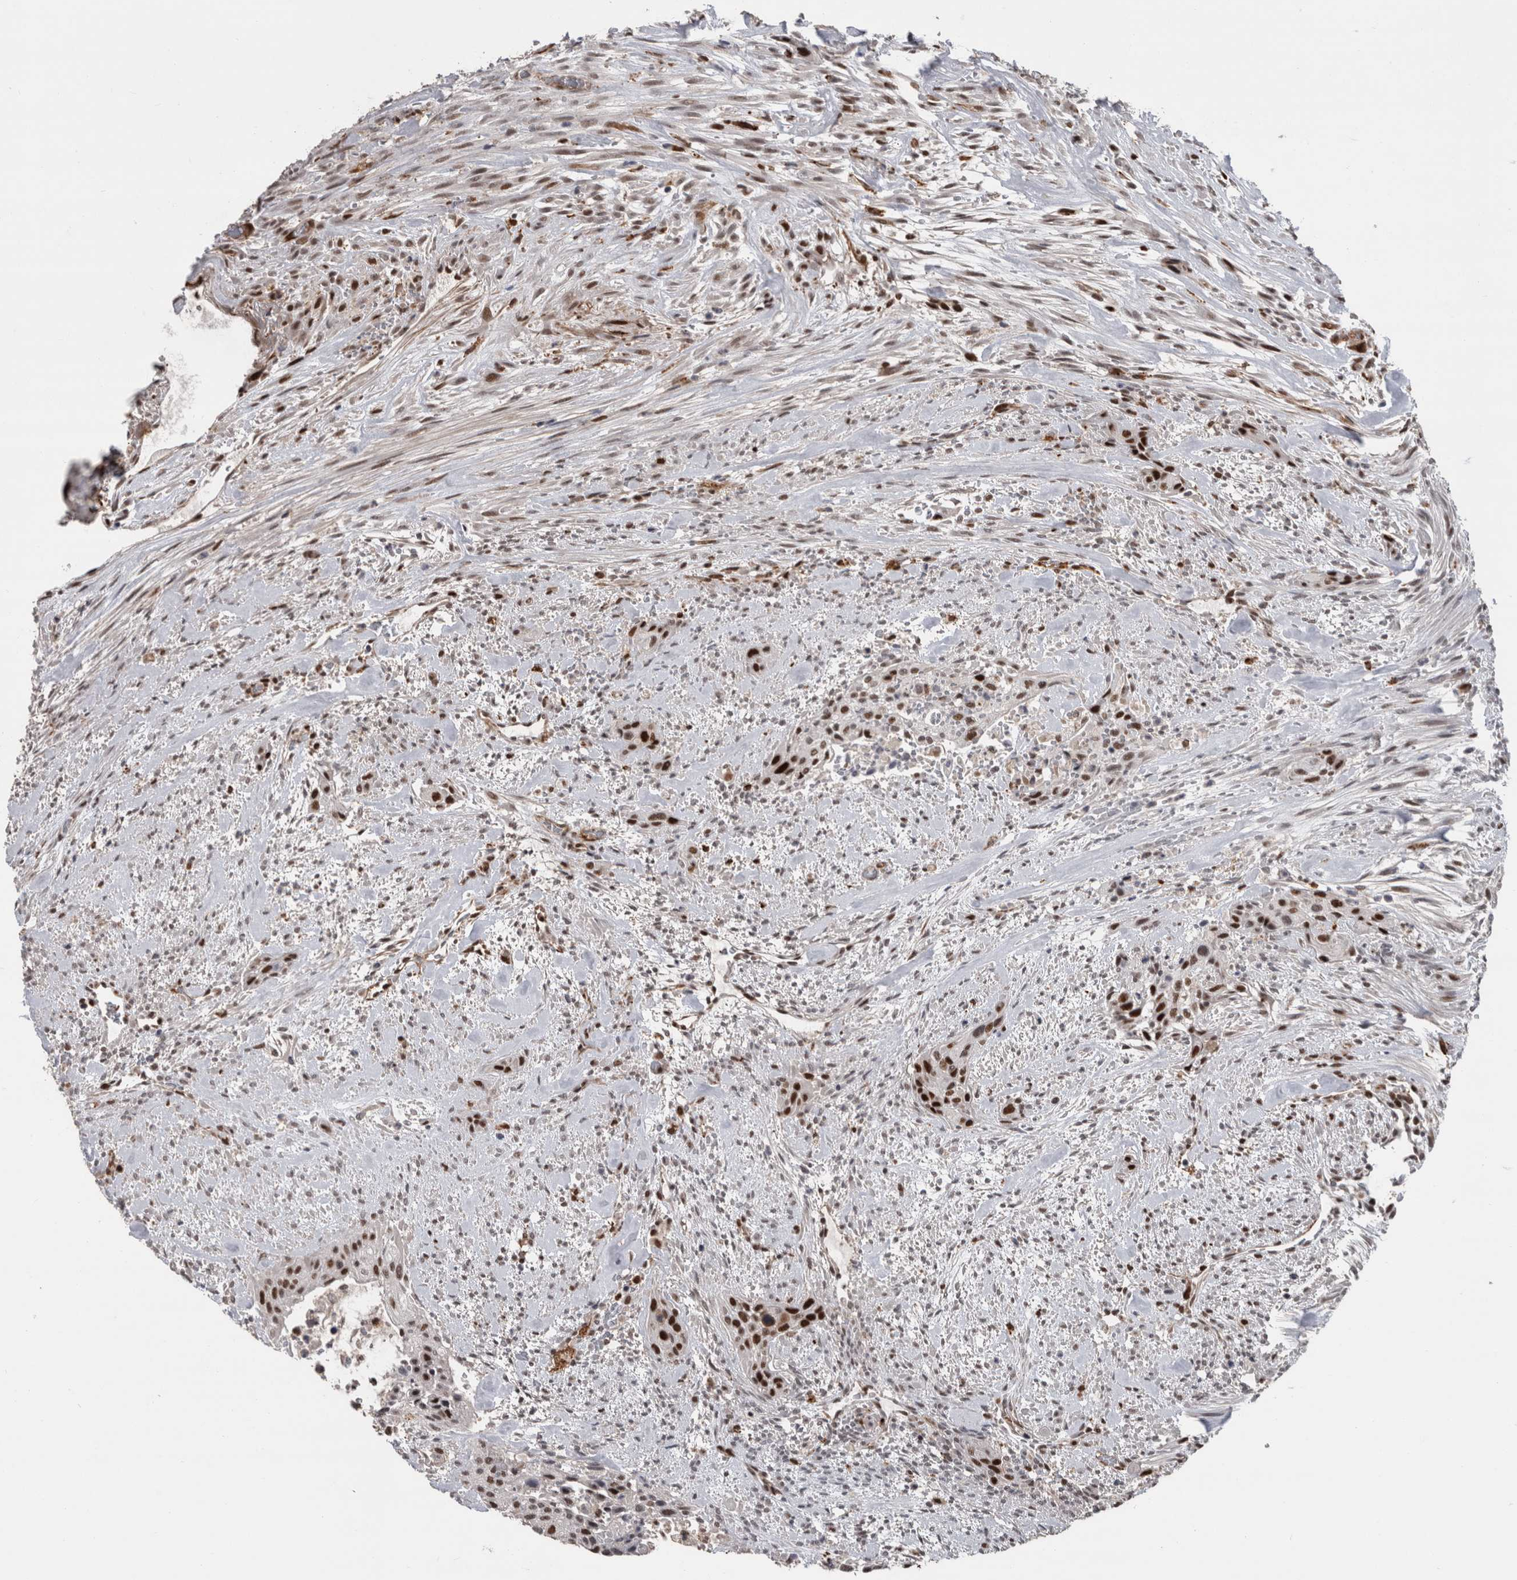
{"staining": {"intensity": "strong", "quantity": ">75%", "location": "nuclear"}, "tissue": "urothelial cancer", "cell_type": "Tumor cells", "image_type": "cancer", "snomed": [{"axis": "morphology", "description": "Urothelial carcinoma, High grade"}, {"axis": "topography", "description": "Urinary bladder"}], "caption": "The photomicrograph exhibits a brown stain indicating the presence of a protein in the nuclear of tumor cells in urothelial carcinoma (high-grade). The protein of interest is shown in brown color, while the nuclei are stained blue.", "gene": "POLD2", "patient": {"sex": "male", "age": 35}}